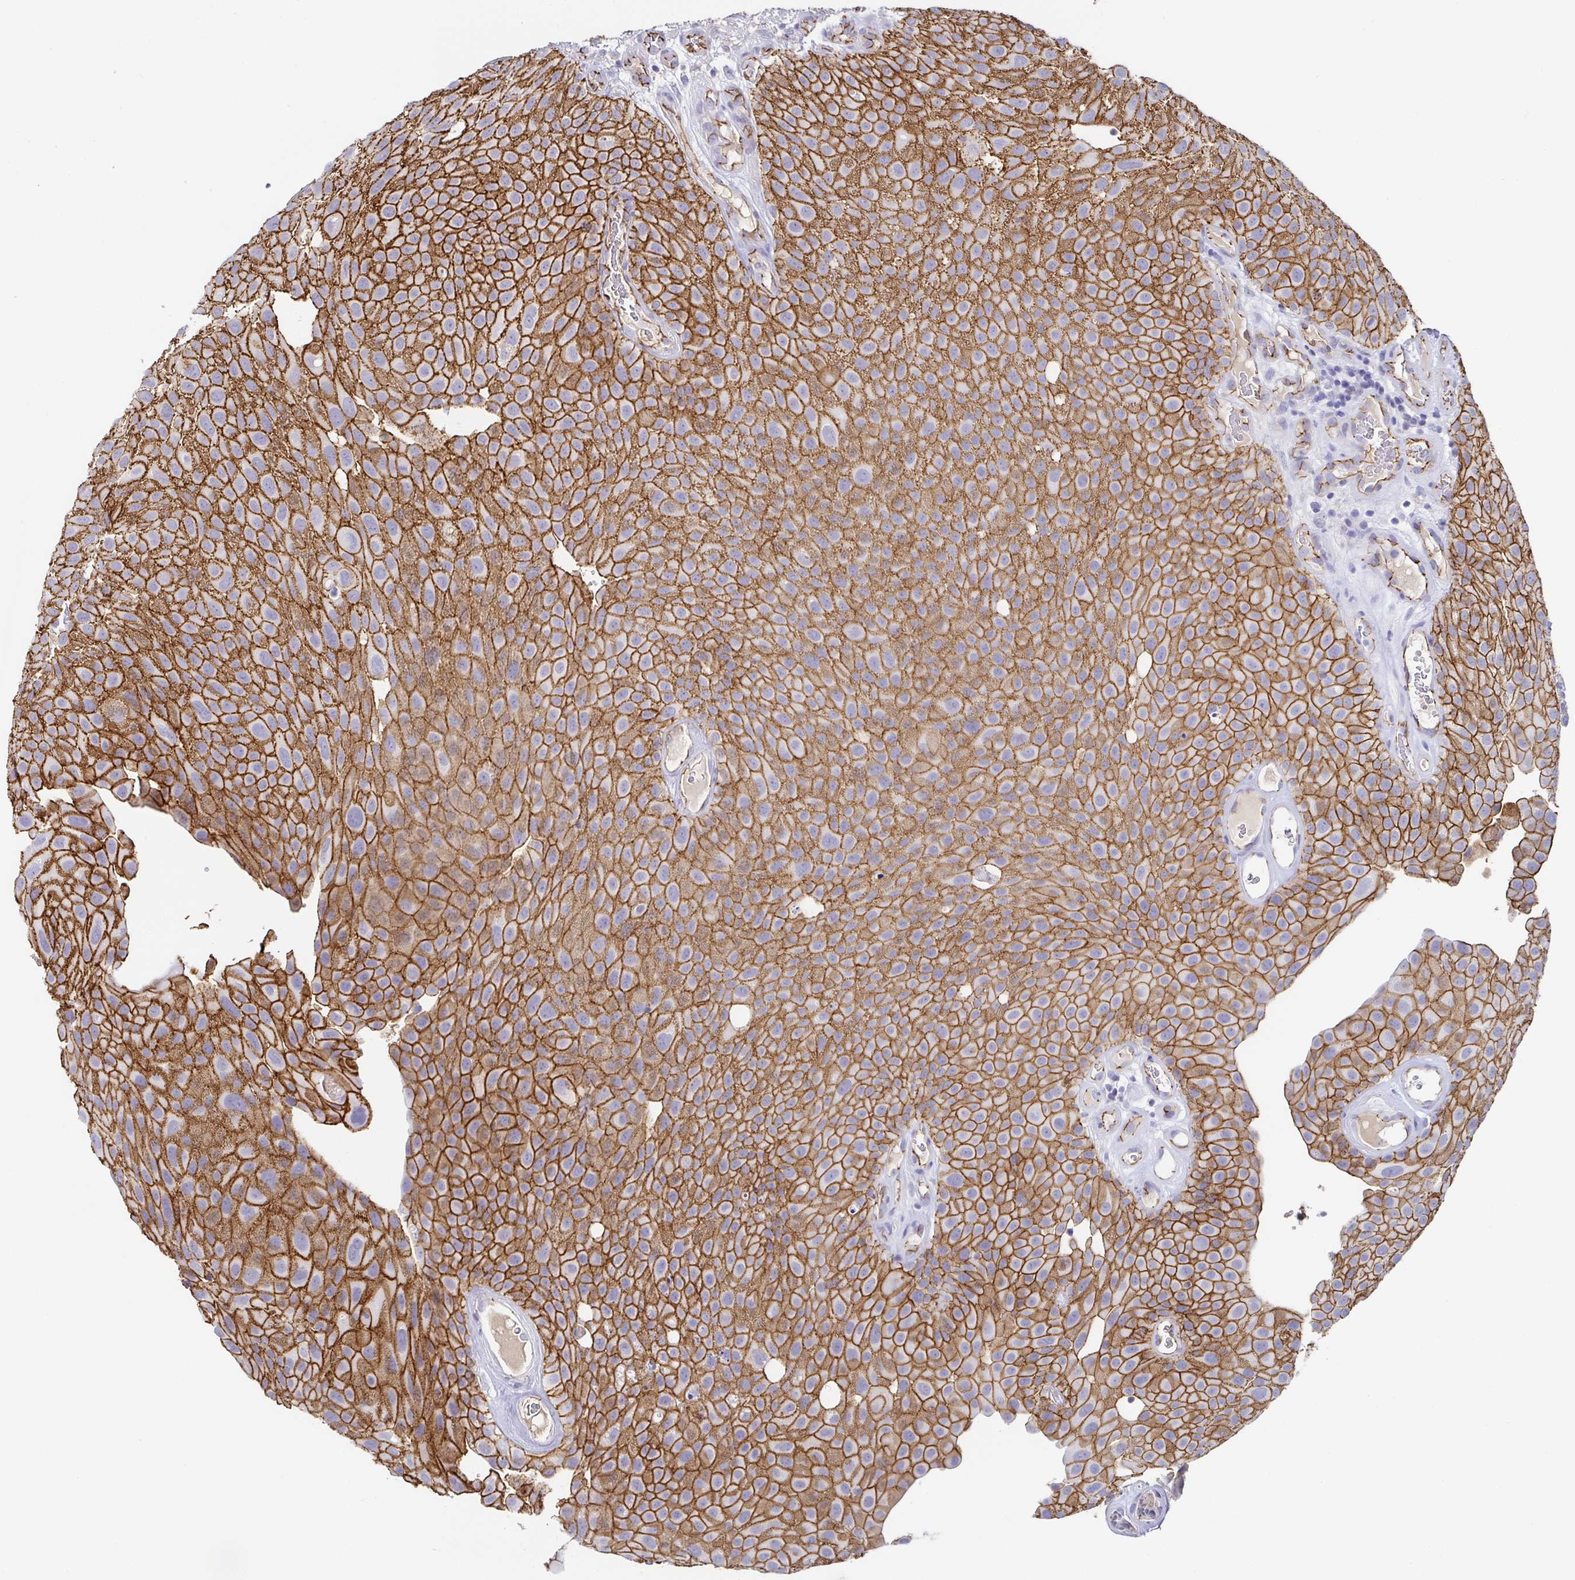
{"staining": {"intensity": "strong", "quantity": ">75%", "location": "cytoplasmic/membranous"}, "tissue": "urothelial cancer", "cell_type": "Tumor cells", "image_type": "cancer", "snomed": [{"axis": "morphology", "description": "Urothelial carcinoma, Low grade"}, {"axis": "topography", "description": "Urinary bladder"}], "caption": "This image reveals IHC staining of urothelial carcinoma (low-grade), with high strong cytoplasmic/membranous staining in about >75% of tumor cells.", "gene": "PIWIL3", "patient": {"sex": "male", "age": 72}}